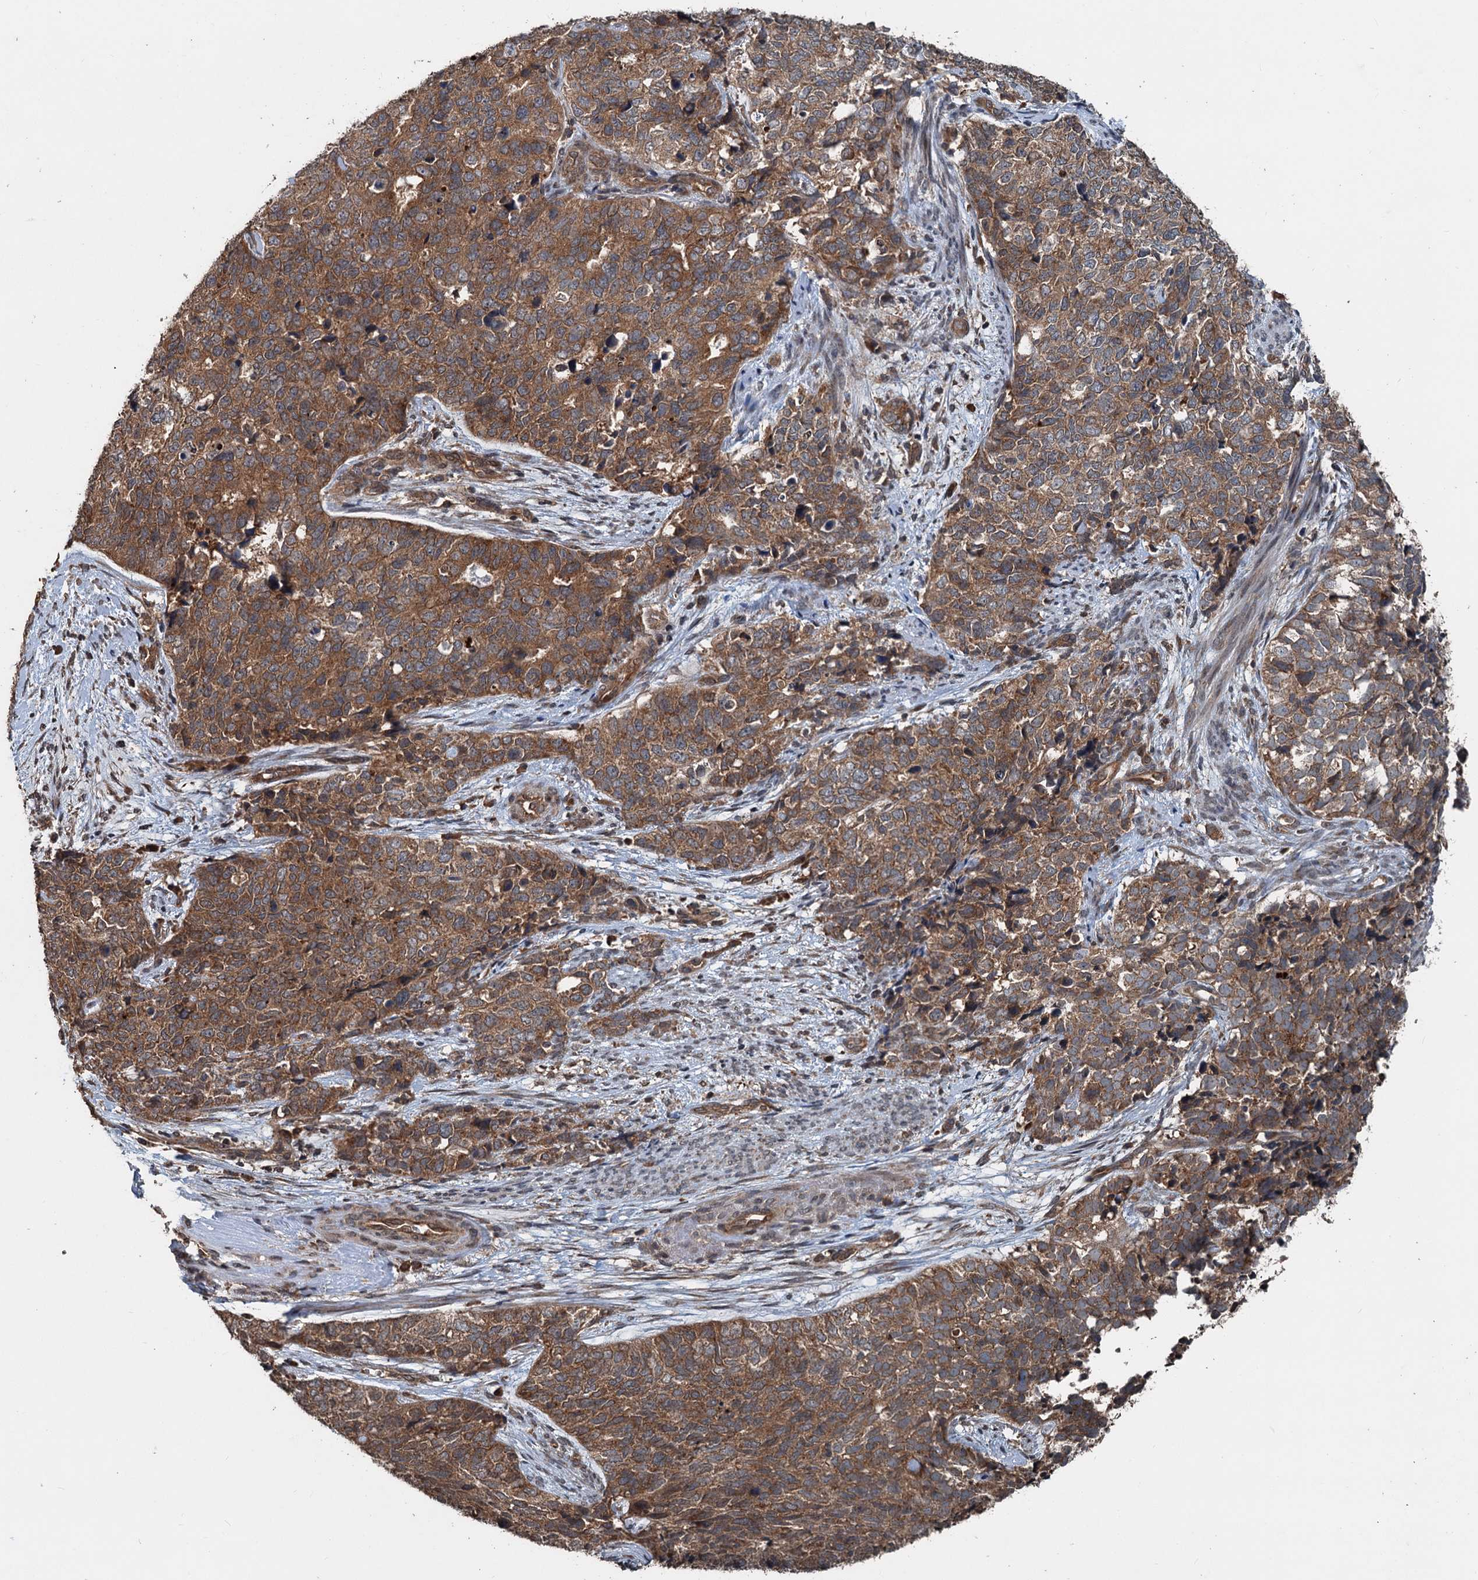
{"staining": {"intensity": "moderate", "quantity": ">75%", "location": "cytoplasmic/membranous"}, "tissue": "cervical cancer", "cell_type": "Tumor cells", "image_type": "cancer", "snomed": [{"axis": "morphology", "description": "Squamous cell carcinoma, NOS"}, {"axis": "topography", "description": "Cervix"}], "caption": "This photomicrograph exhibits IHC staining of human cervical cancer (squamous cell carcinoma), with medium moderate cytoplasmic/membranous expression in approximately >75% of tumor cells.", "gene": "N4BP2L2", "patient": {"sex": "female", "age": 63}}